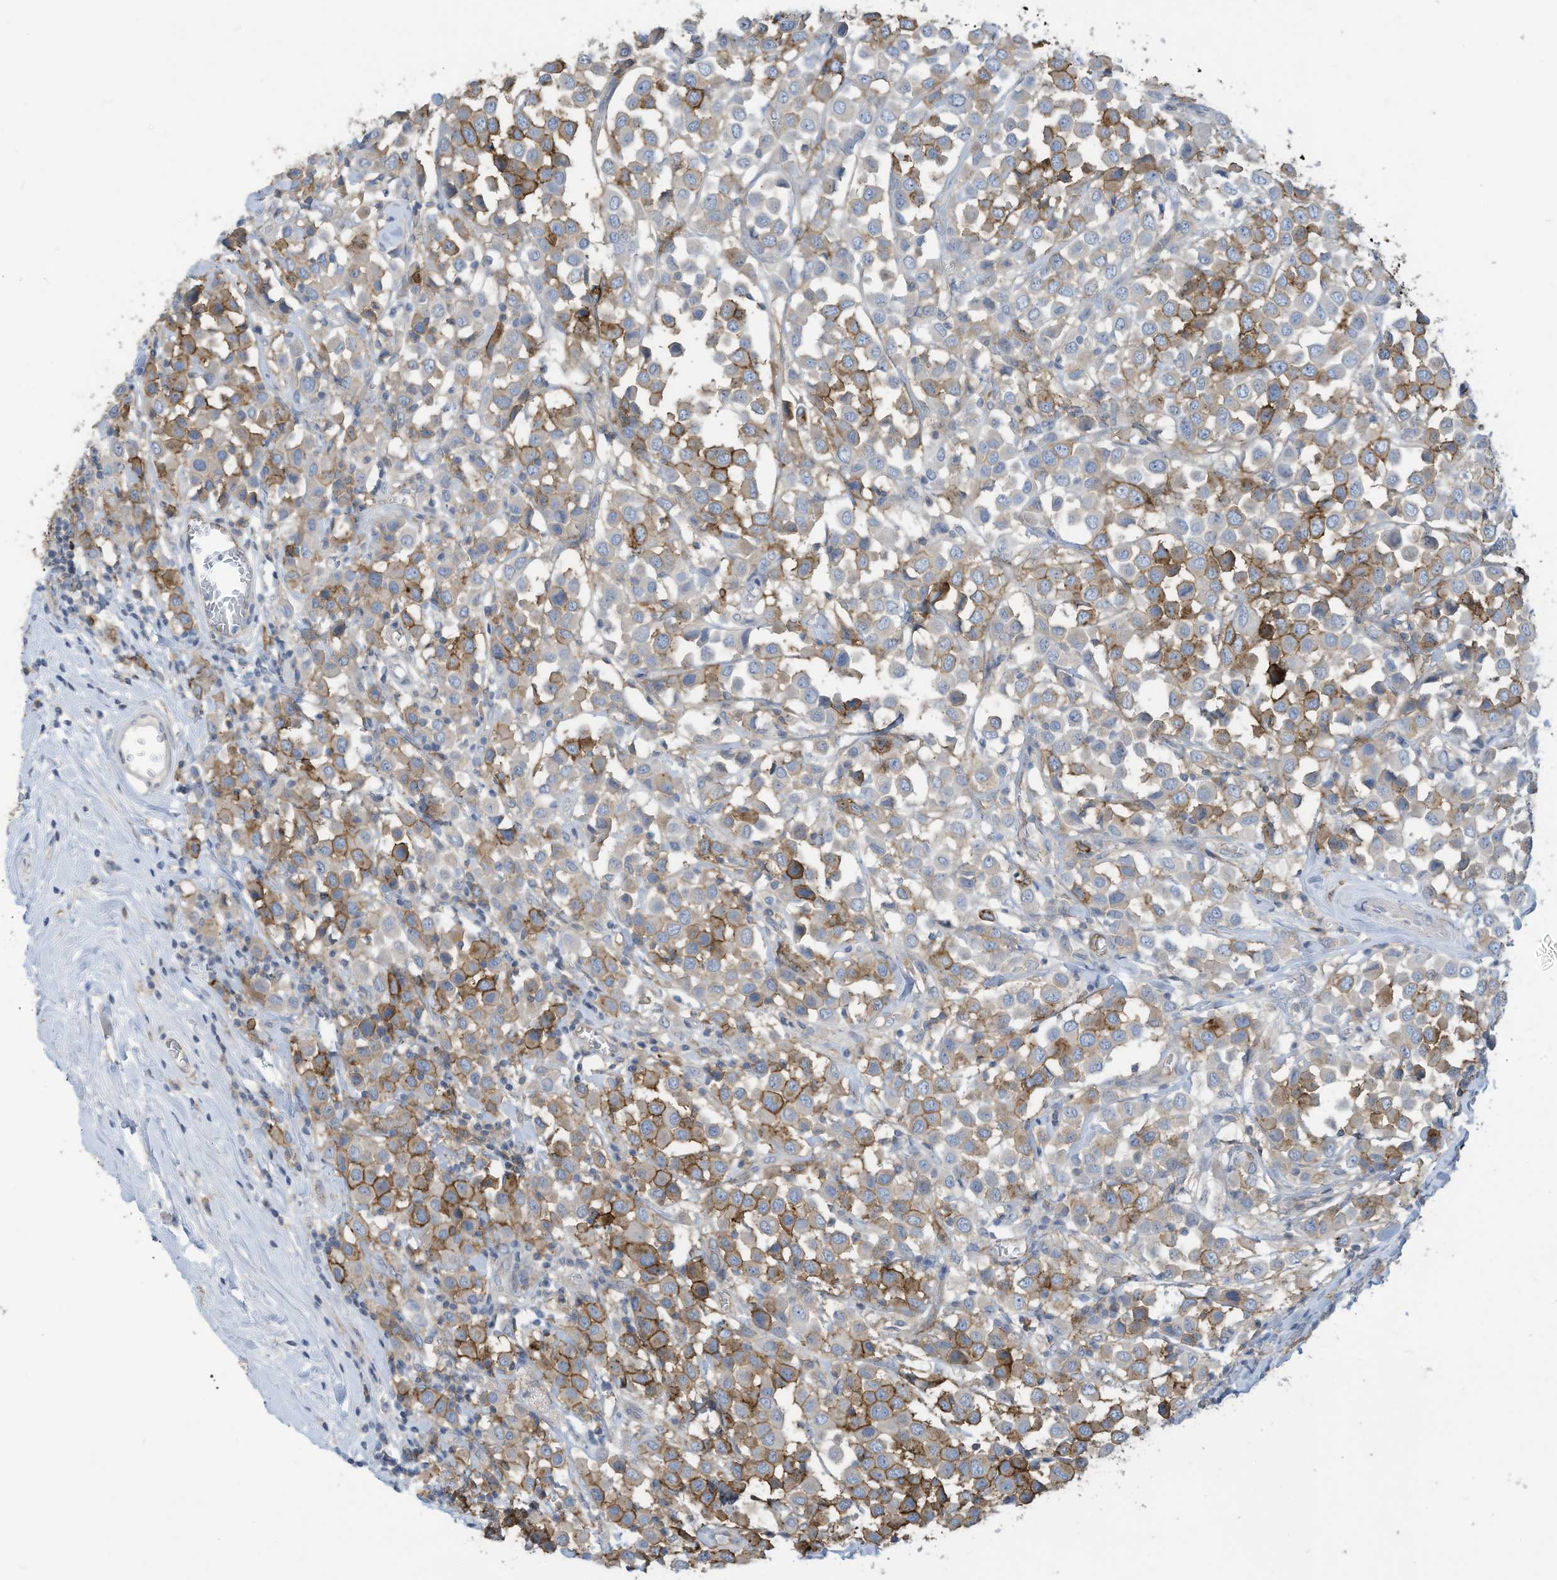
{"staining": {"intensity": "moderate", "quantity": ">75%", "location": "cytoplasmic/membranous"}, "tissue": "breast cancer", "cell_type": "Tumor cells", "image_type": "cancer", "snomed": [{"axis": "morphology", "description": "Duct carcinoma"}, {"axis": "topography", "description": "Breast"}], "caption": "High-magnification brightfield microscopy of breast cancer (invasive ductal carcinoma) stained with DAB (3,3'-diaminobenzidine) (brown) and counterstained with hematoxylin (blue). tumor cells exhibit moderate cytoplasmic/membranous staining is identified in about>75% of cells. Nuclei are stained in blue.", "gene": "SLC1A5", "patient": {"sex": "female", "age": 61}}